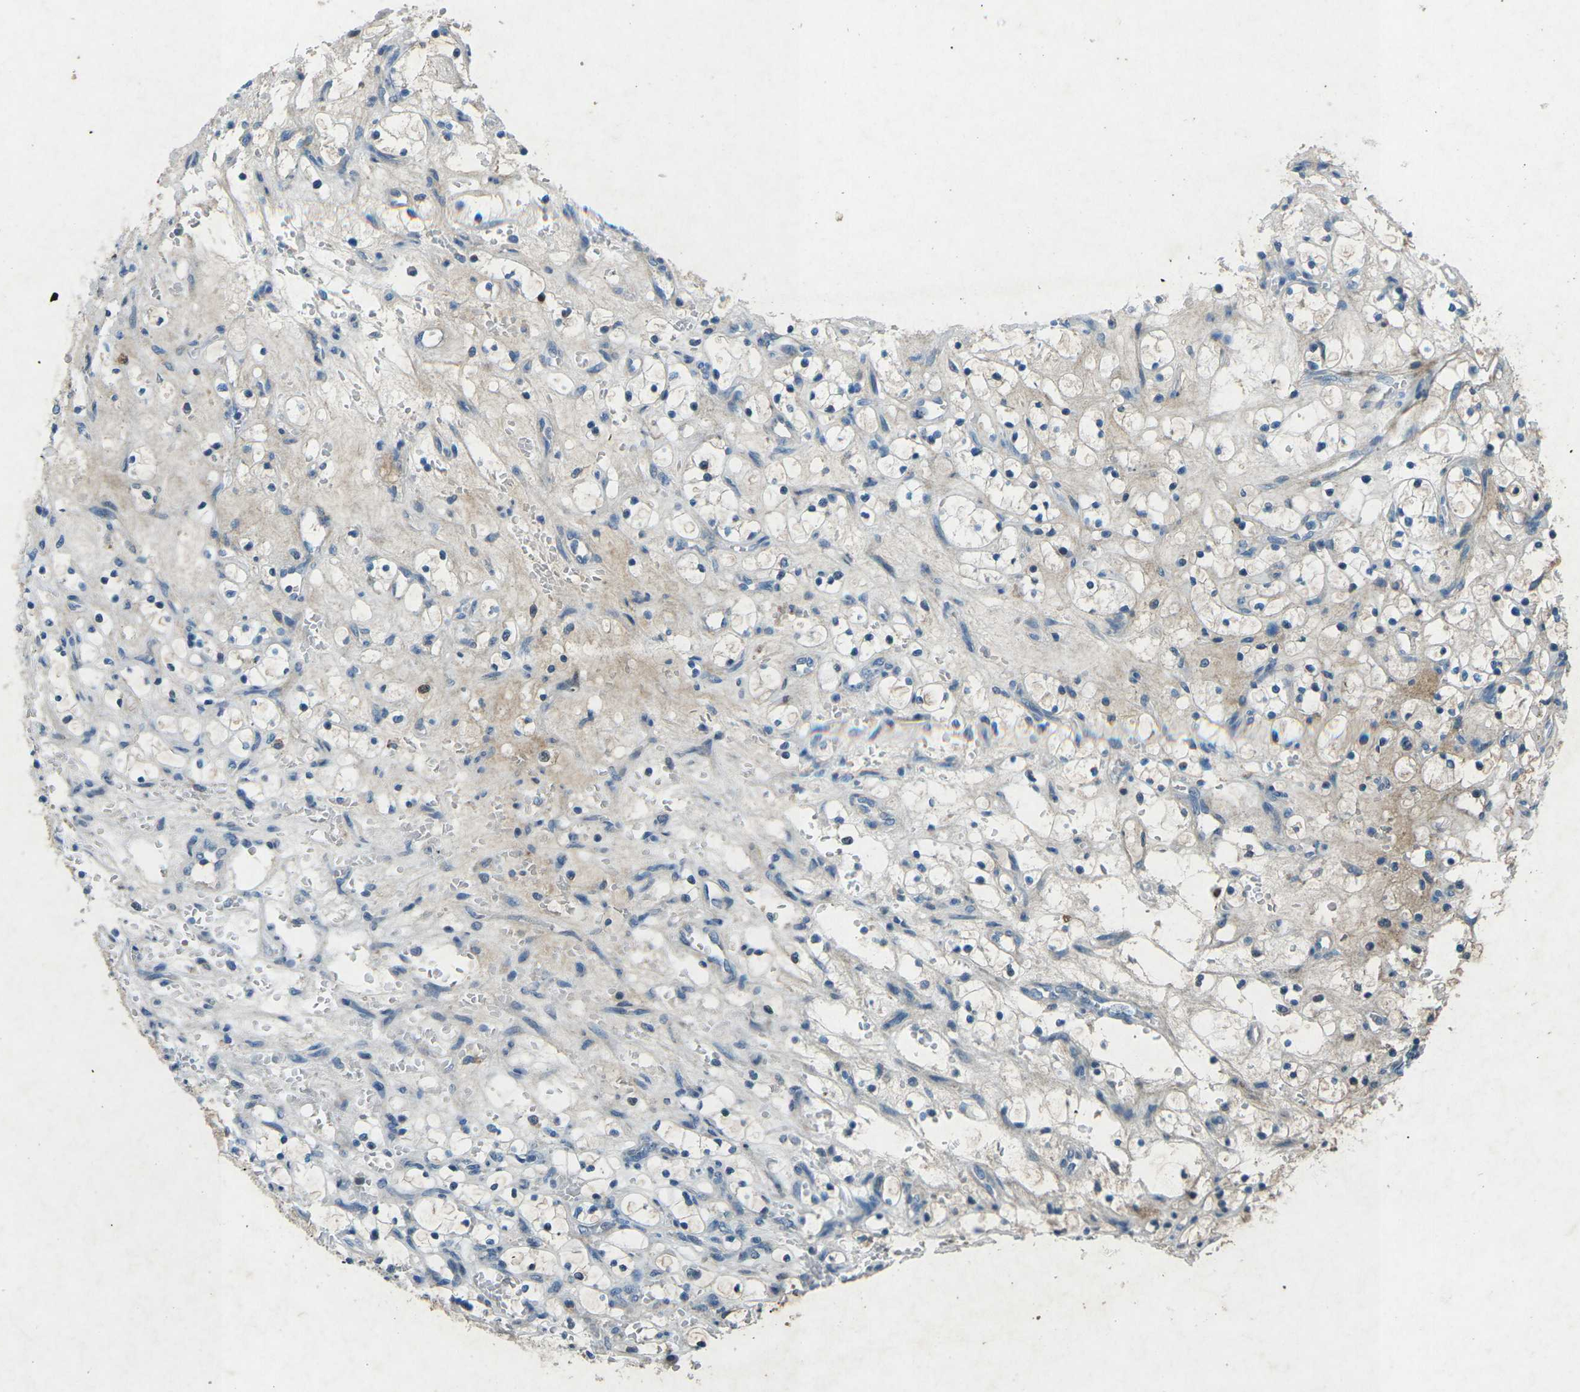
{"staining": {"intensity": "negative", "quantity": "none", "location": "none"}, "tissue": "renal cancer", "cell_type": "Tumor cells", "image_type": "cancer", "snomed": [{"axis": "morphology", "description": "Adenocarcinoma, NOS"}, {"axis": "topography", "description": "Kidney"}], "caption": "This is a photomicrograph of immunohistochemistry staining of renal cancer, which shows no positivity in tumor cells.", "gene": "A1BG", "patient": {"sex": "female", "age": 69}}